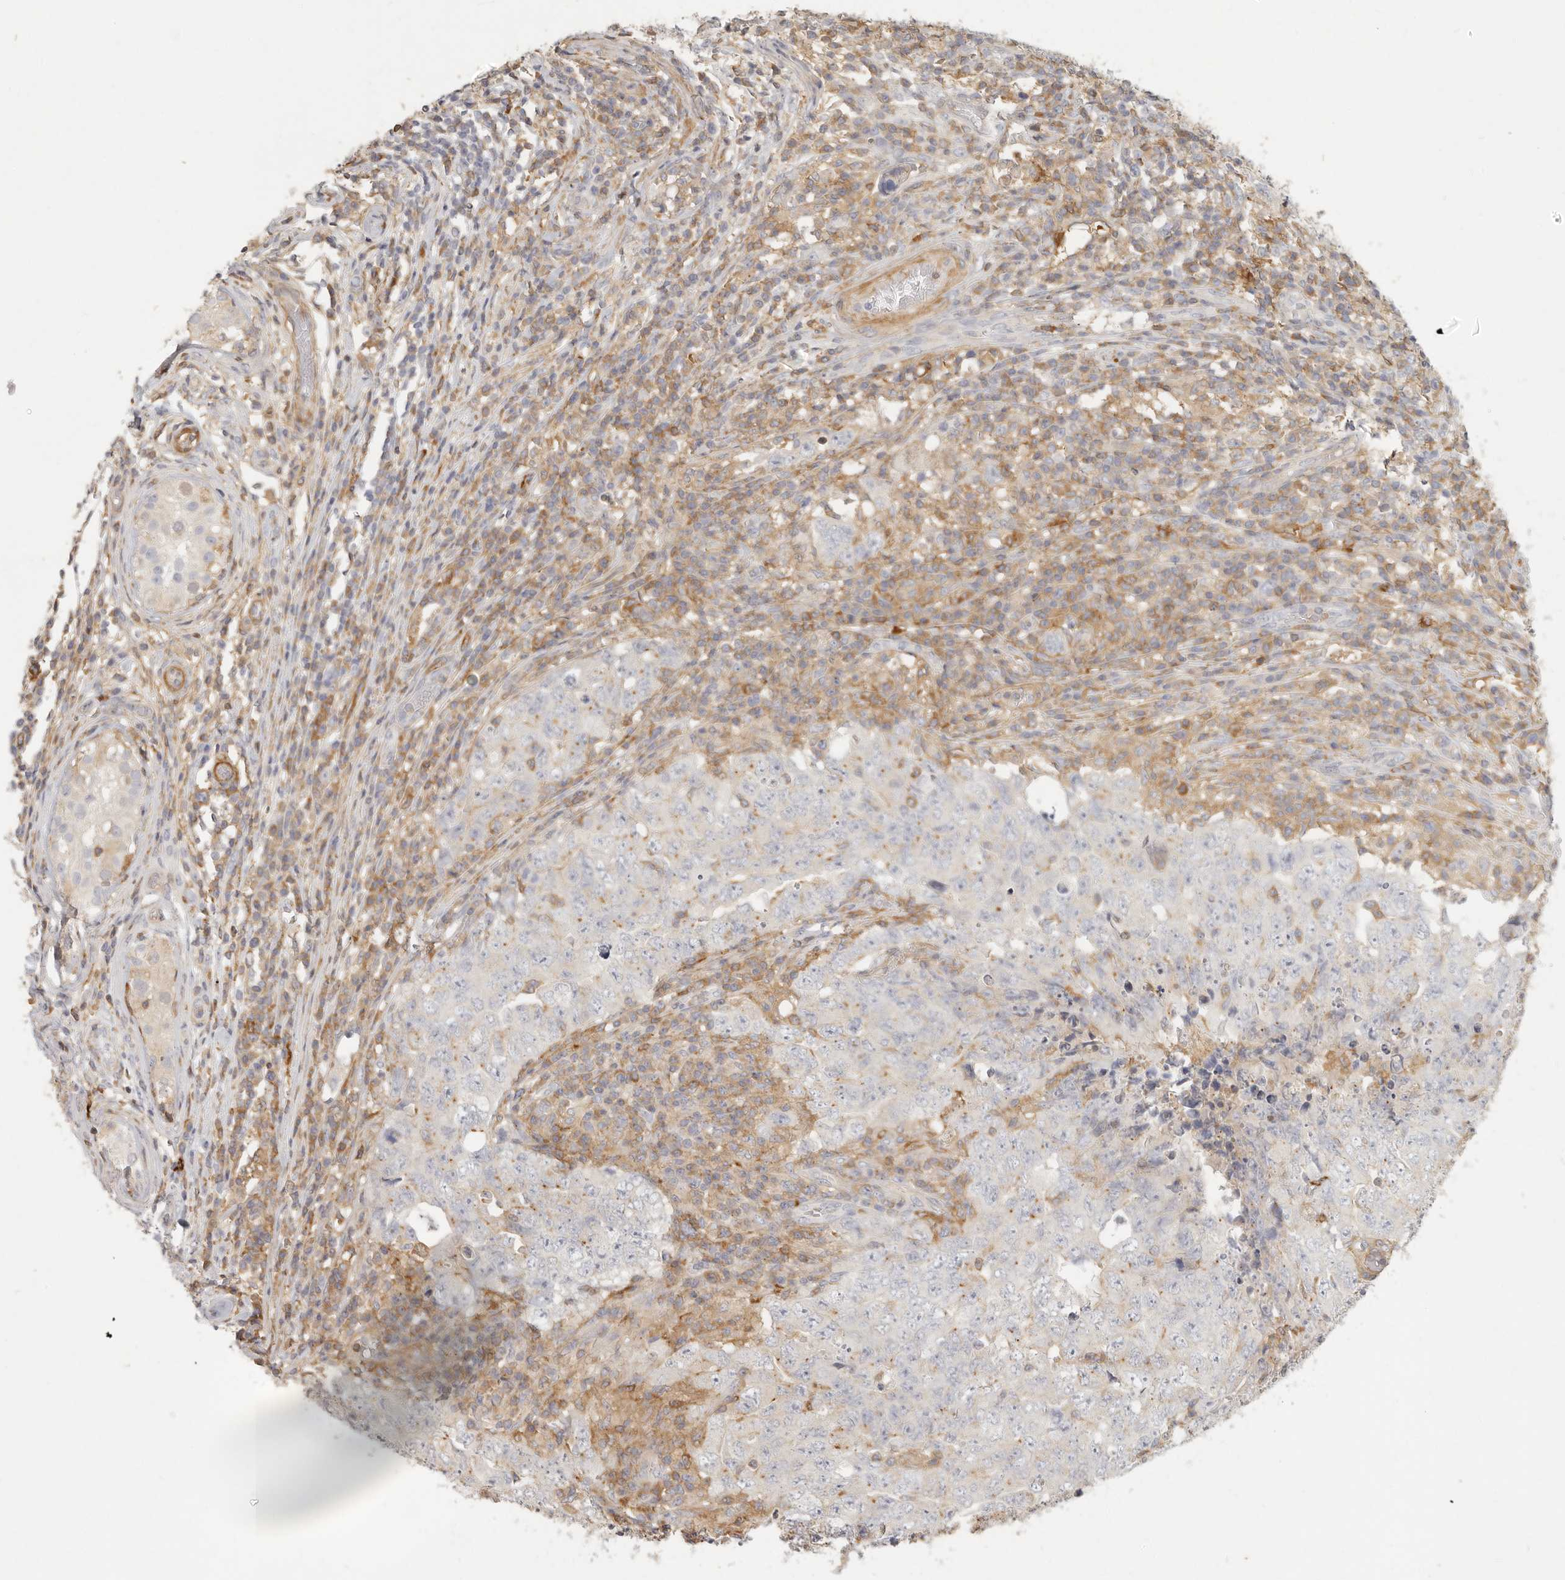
{"staining": {"intensity": "weak", "quantity": "<25%", "location": "cytoplasmic/membranous"}, "tissue": "testis cancer", "cell_type": "Tumor cells", "image_type": "cancer", "snomed": [{"axis": "morphology", "description": "Carcinoma, Embryonal, NOS"}, {"axis": "topography", "description": "Testis"}], "caption": "Tumor cells show no significant staining in testis cancer.", "gene": "NIBAN1", "patient": {"sex": "male", "age": 26}}